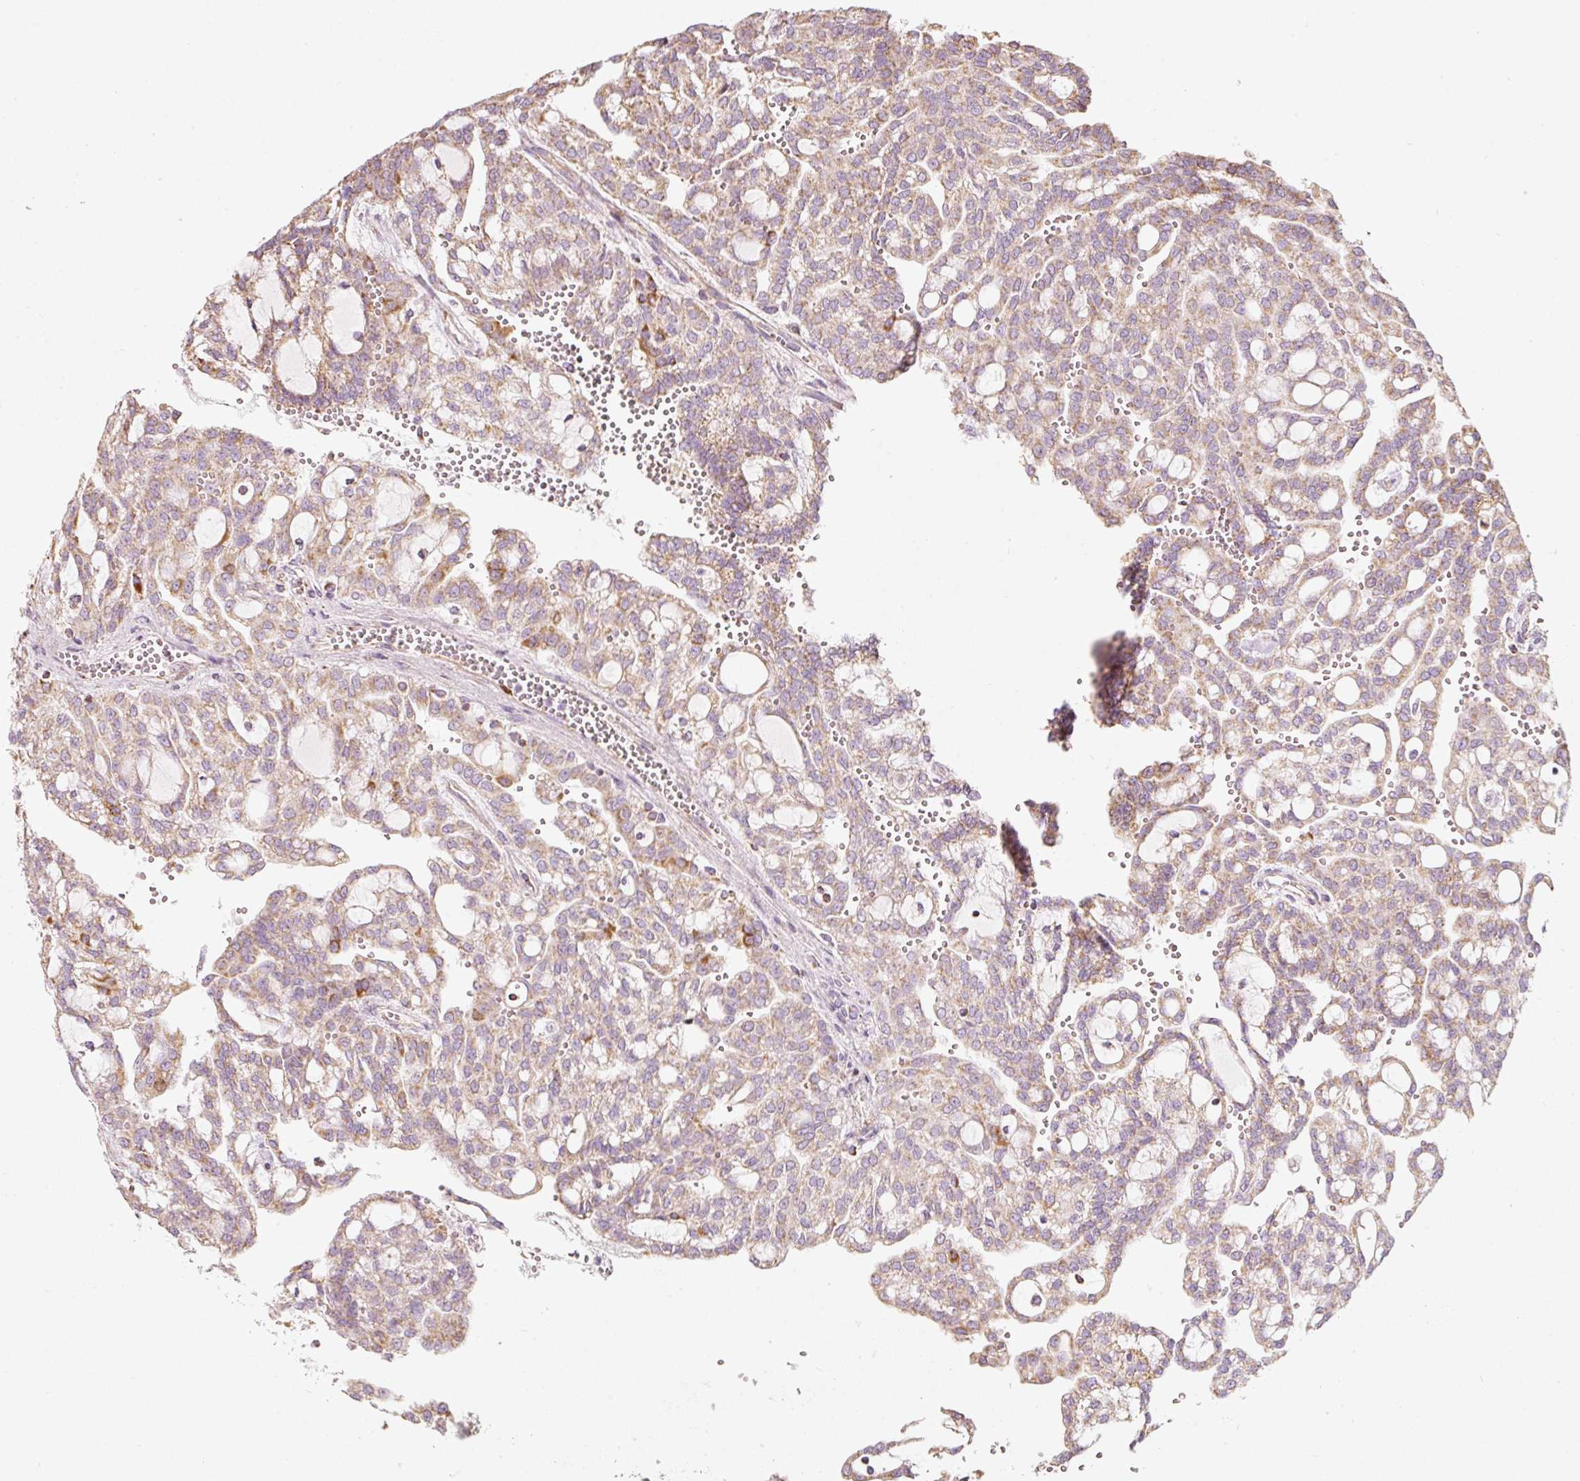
{"staining": {"intensity": "weak", "quantity": ">75%", "location": "cytoplasmic/membranous"}, "tissue": "renal cancer", "cell_type": "Tumor cells", "image_type": "cancer", "snomed": [{"axis": "morphology", "description": "Adenocarcinoma, NOS"}, {"axis": "topography", "description": "Kidney"}], "caption": "Protein expression analysis of renal adenocarcinoma exhibits weak cytoplasmic/membranous staining in about >75% of tumor cells. (DAB = brown stain, brightfield microscopy at high magnification).", "gene": "DUT", "patient": {"sex": "male", "age": 63}}